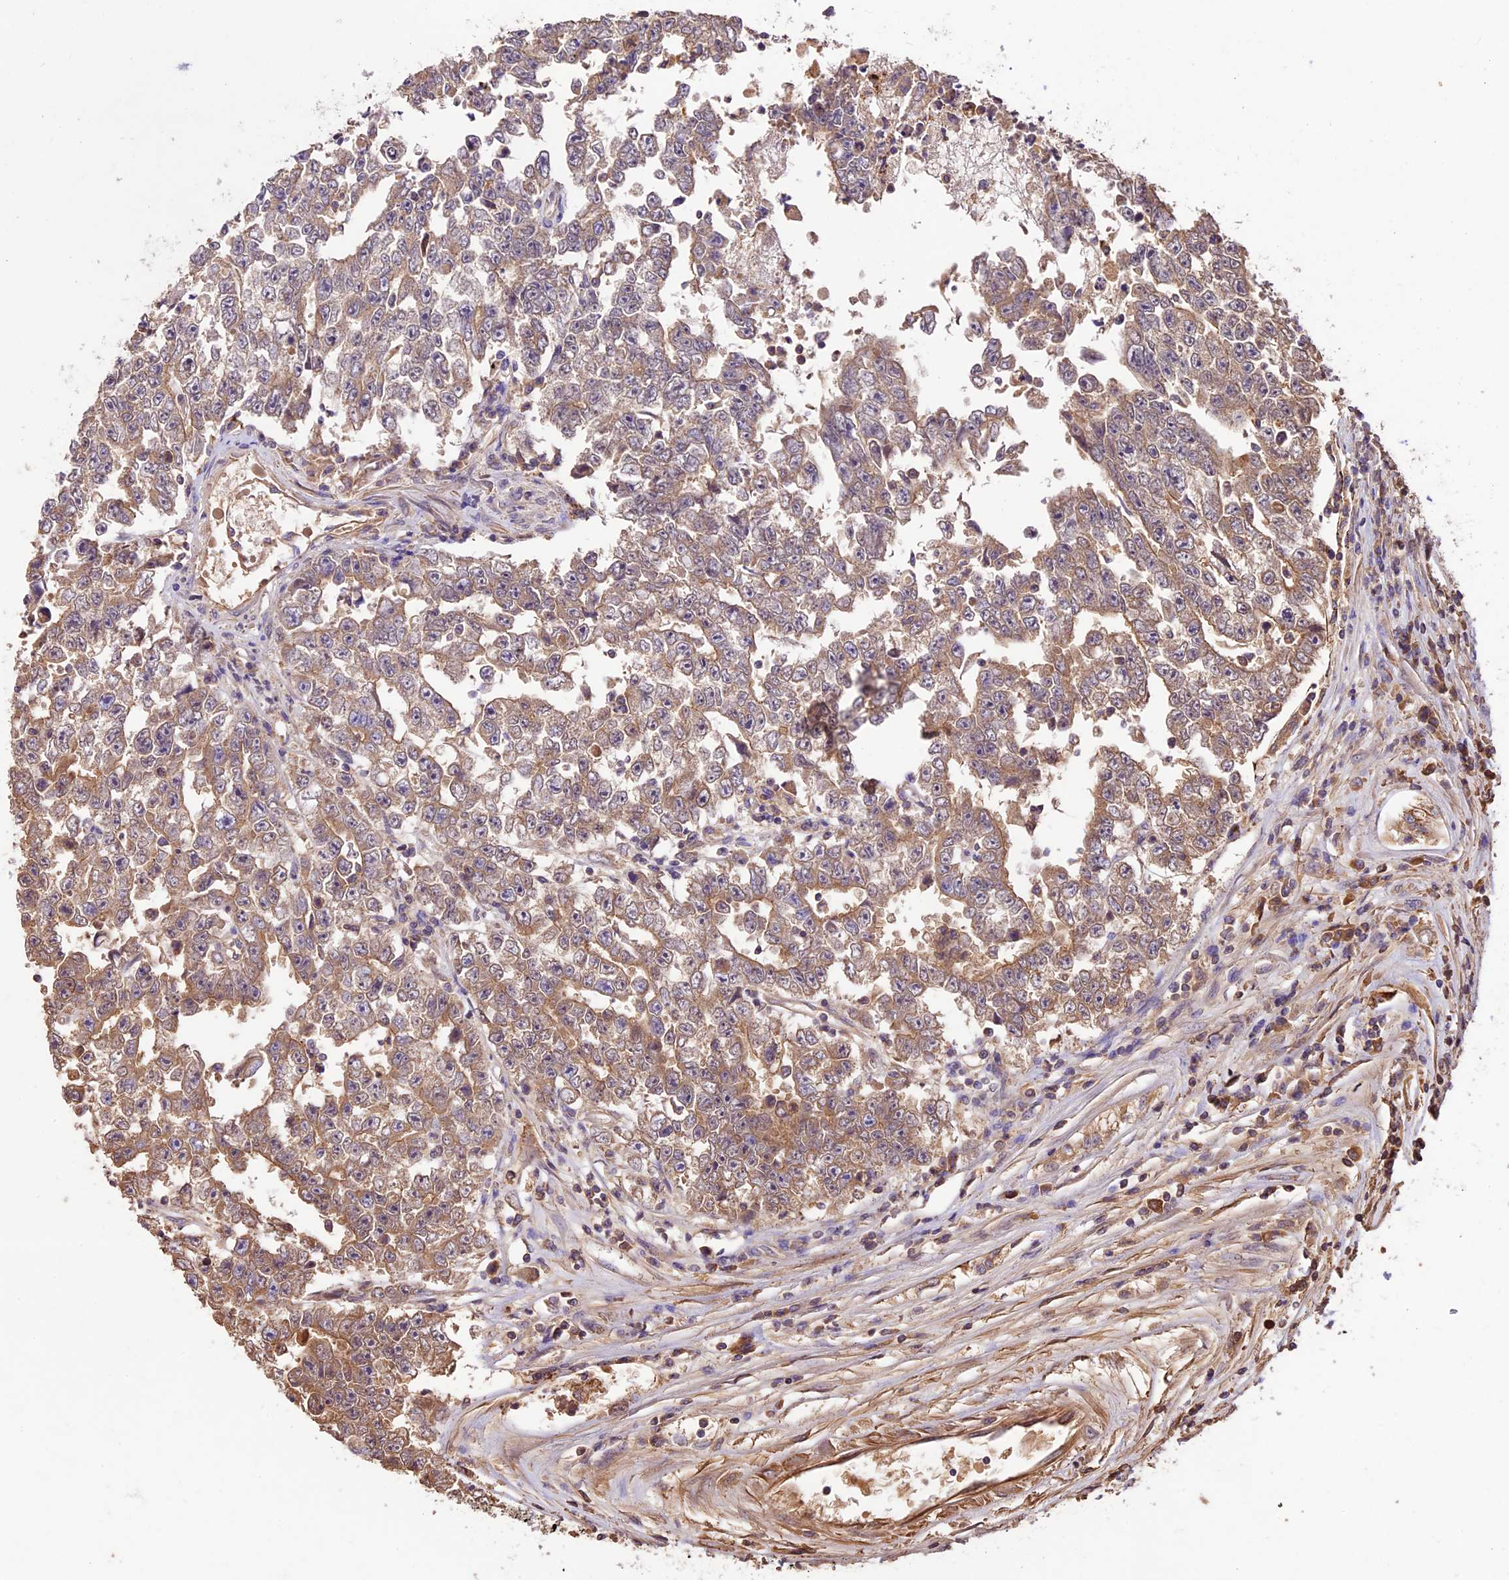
{"staining": {"intensity": "moderate", "quantity": "25%-75%", "location": "cytoplasmic/membranous"}, "tissue": "testis cancer", "cell_type": "Tumor cells", "image_type": "cancer", "snomed": [{"axis": "morphology", "description": "Carcinoma, Embryonal, NOS"}, {"axis": "topography", "description": "Testis"}], "caption": "A medium amount of moderate cytoplasmic/membranous staining is seen in approximately 25%-75% of tumor cells in embryonal carcinoma (testis) tissue.", "gene": "CRLF1", "patient": {"sex": "male", "age": 25}}